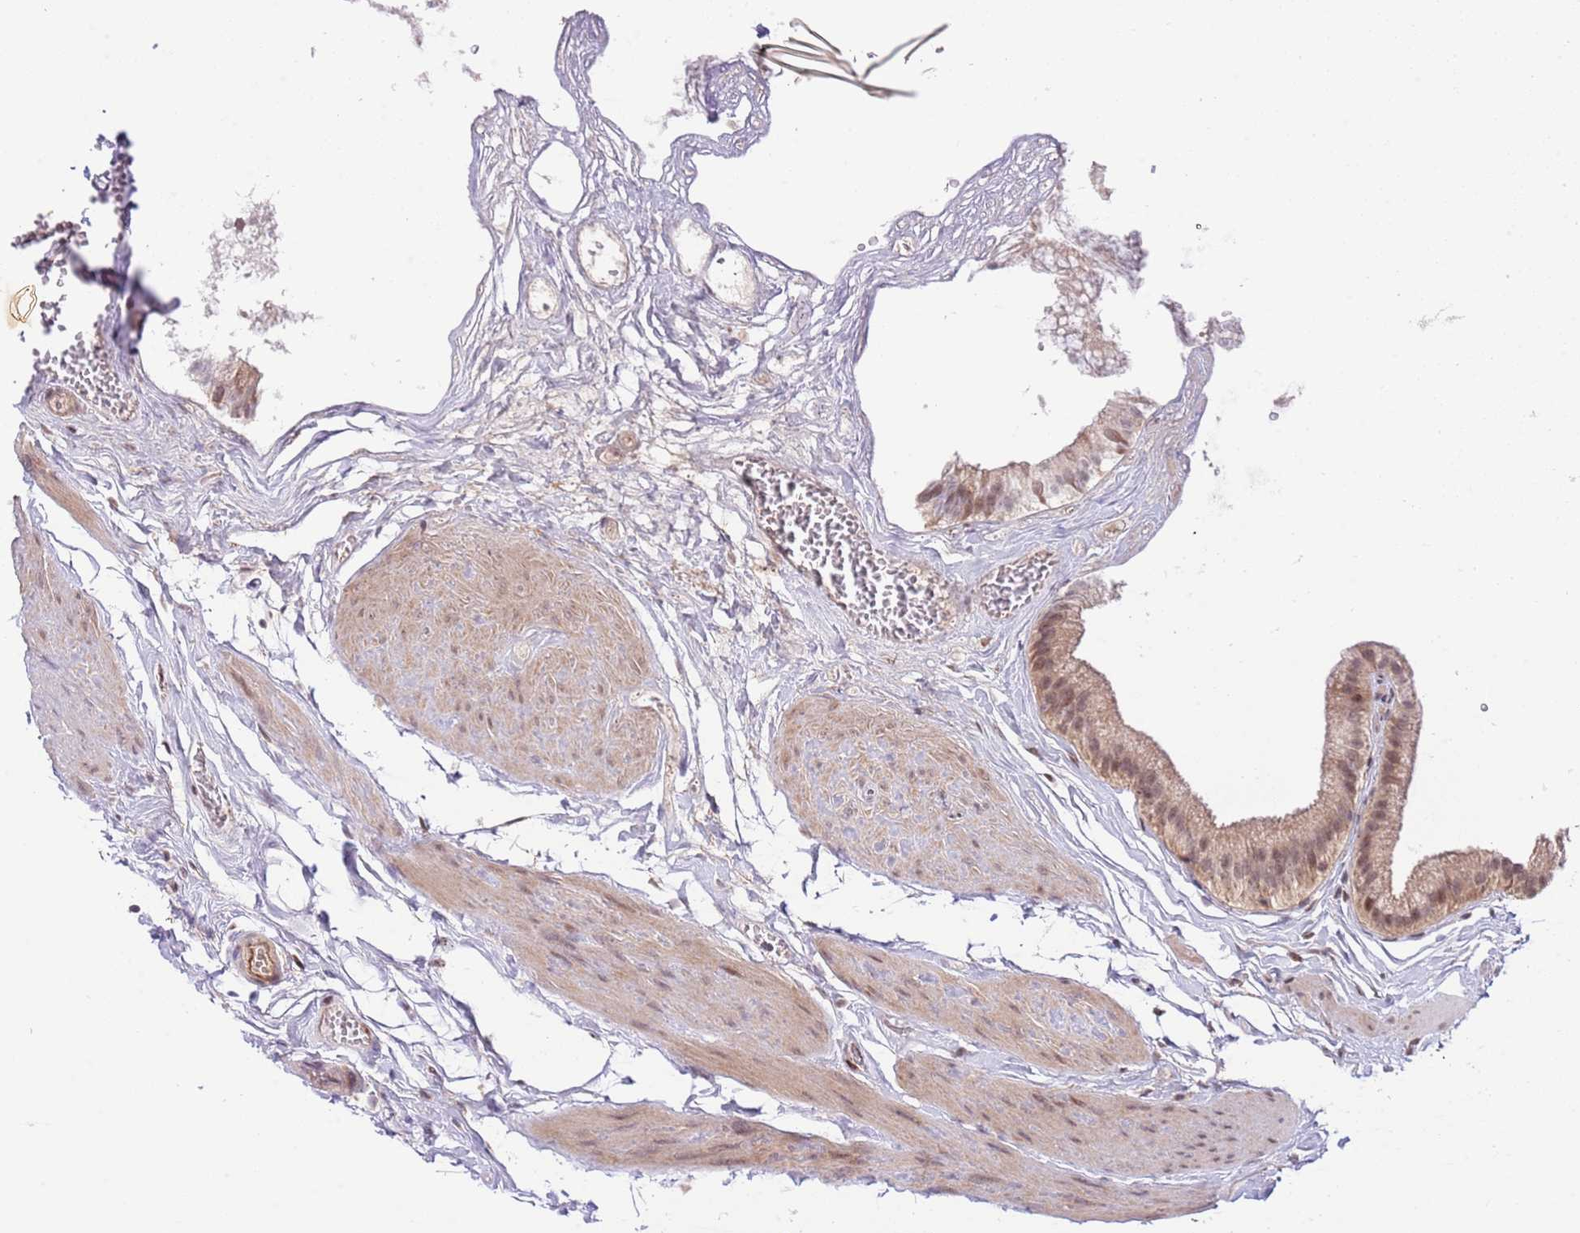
{"staining": {"intensity": "moderate", "quantity": "25%-75%", "location": "cytoplasmic/membranous,nuclear"}, "tissue": "gallbladder", "cell_type": "Glandular cells", "image_type": "normal", "snomed": [{"axis": "morphology", "description": "Normal tissue, NOS"}, {"axis": "topography", "description": "Gallbladder"}], "caption": "Human gallbladder stained with a brown dye shows moderate cytoplasmic/membranous,nuclear positive expression in approximately 25%-75% of glandular cells.", "gene": "PRR16", "patient": {"sex": "female", "age": 54}}